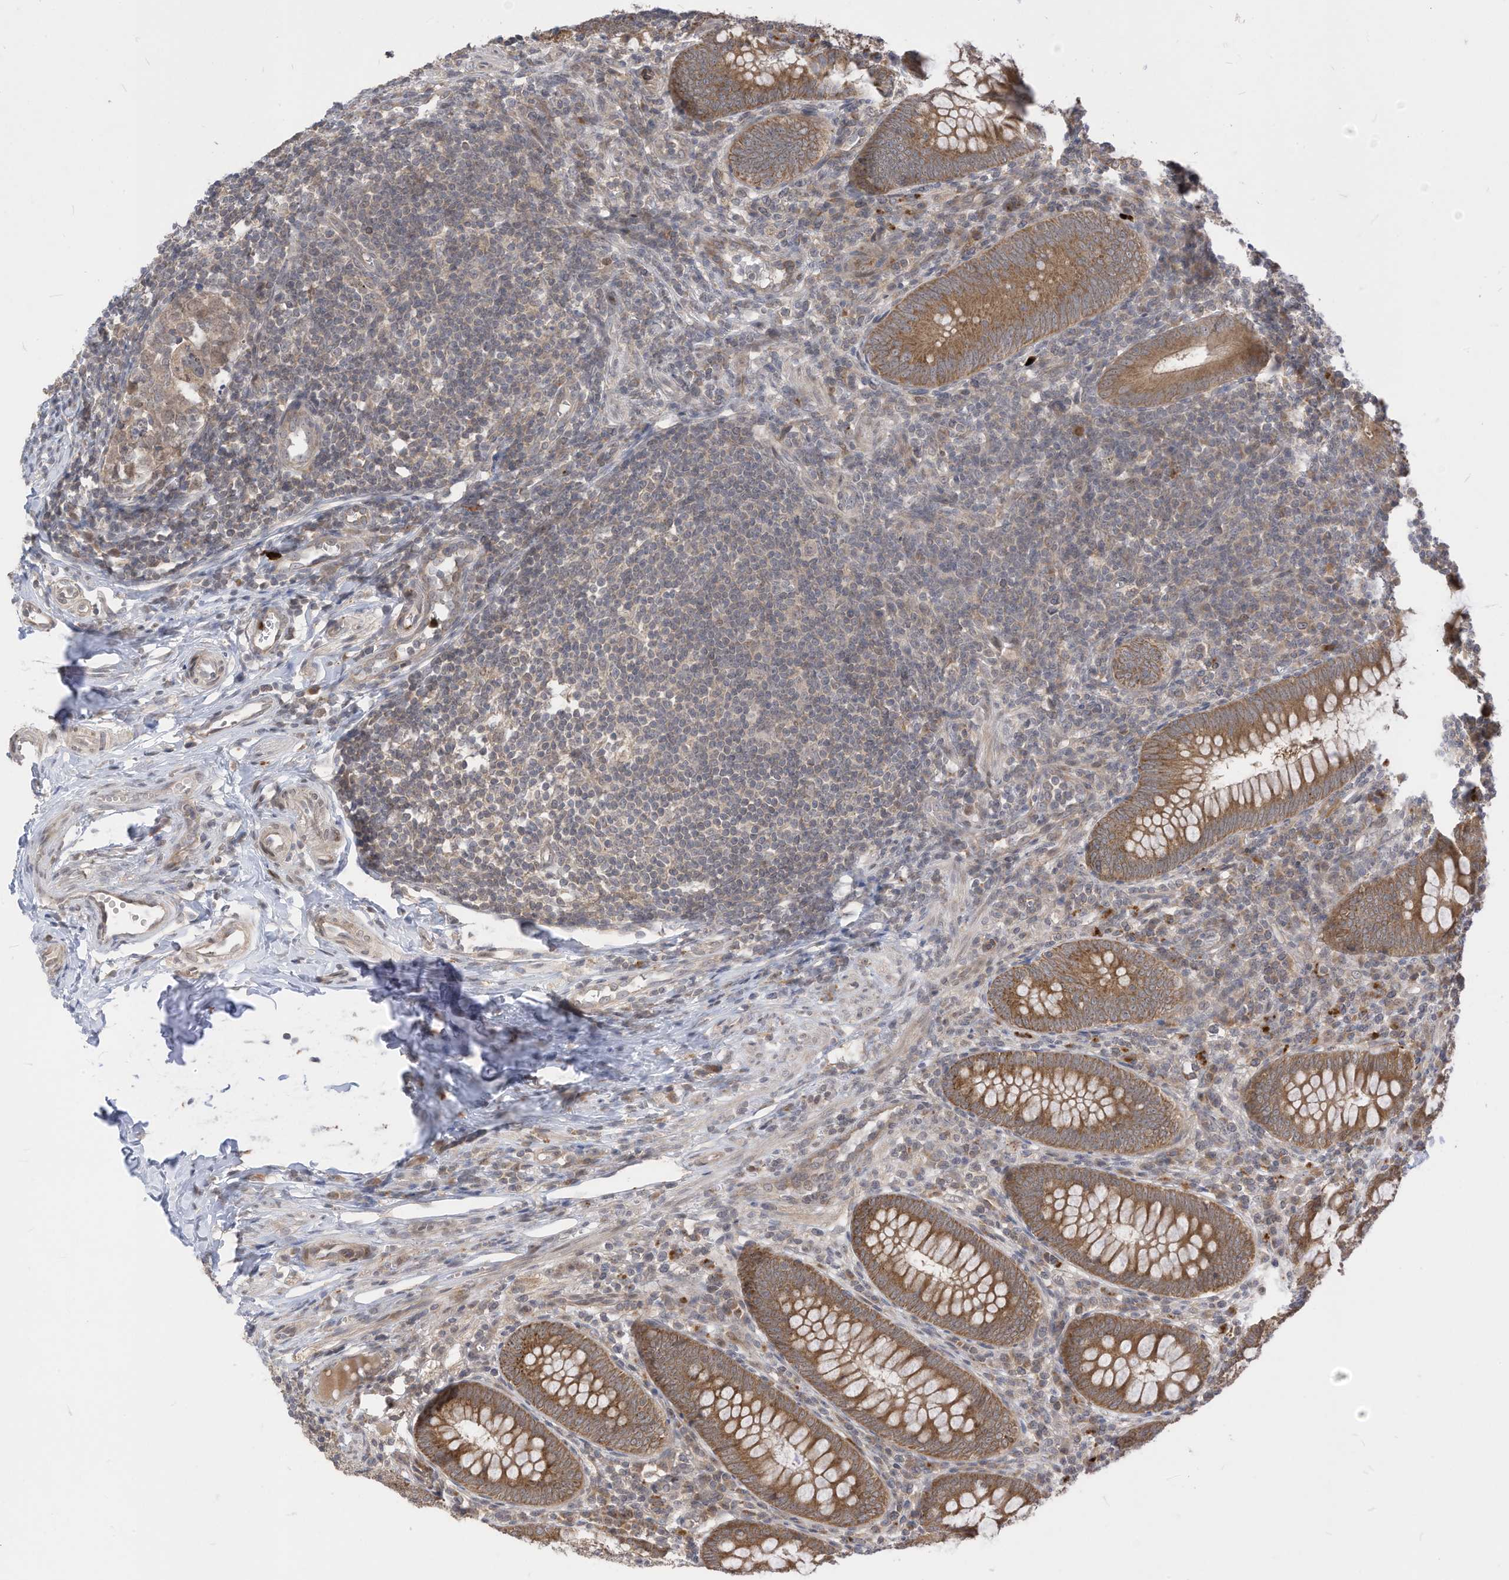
{"staining": {"intensity": "moderate", "quantity": ">75%", "location": "cytoplasmic/membranous"}, "tissue": "appendix", "cell_type": "Glandular cells", "image_type": "normal", "snomed": [{"axis": "morphology", "description": "Normal tissue, NOS"}, {"axis": "topography", "description": "Appendix"}], "caption": "Unremarkable appendix demonstrates moderate cytoplasmic/membranous staining in about >75% of glandular cells, visualized by immunohistochemistry.", "gene": "CNKSR1", "patient": {"sex": "male", "age": 14}}